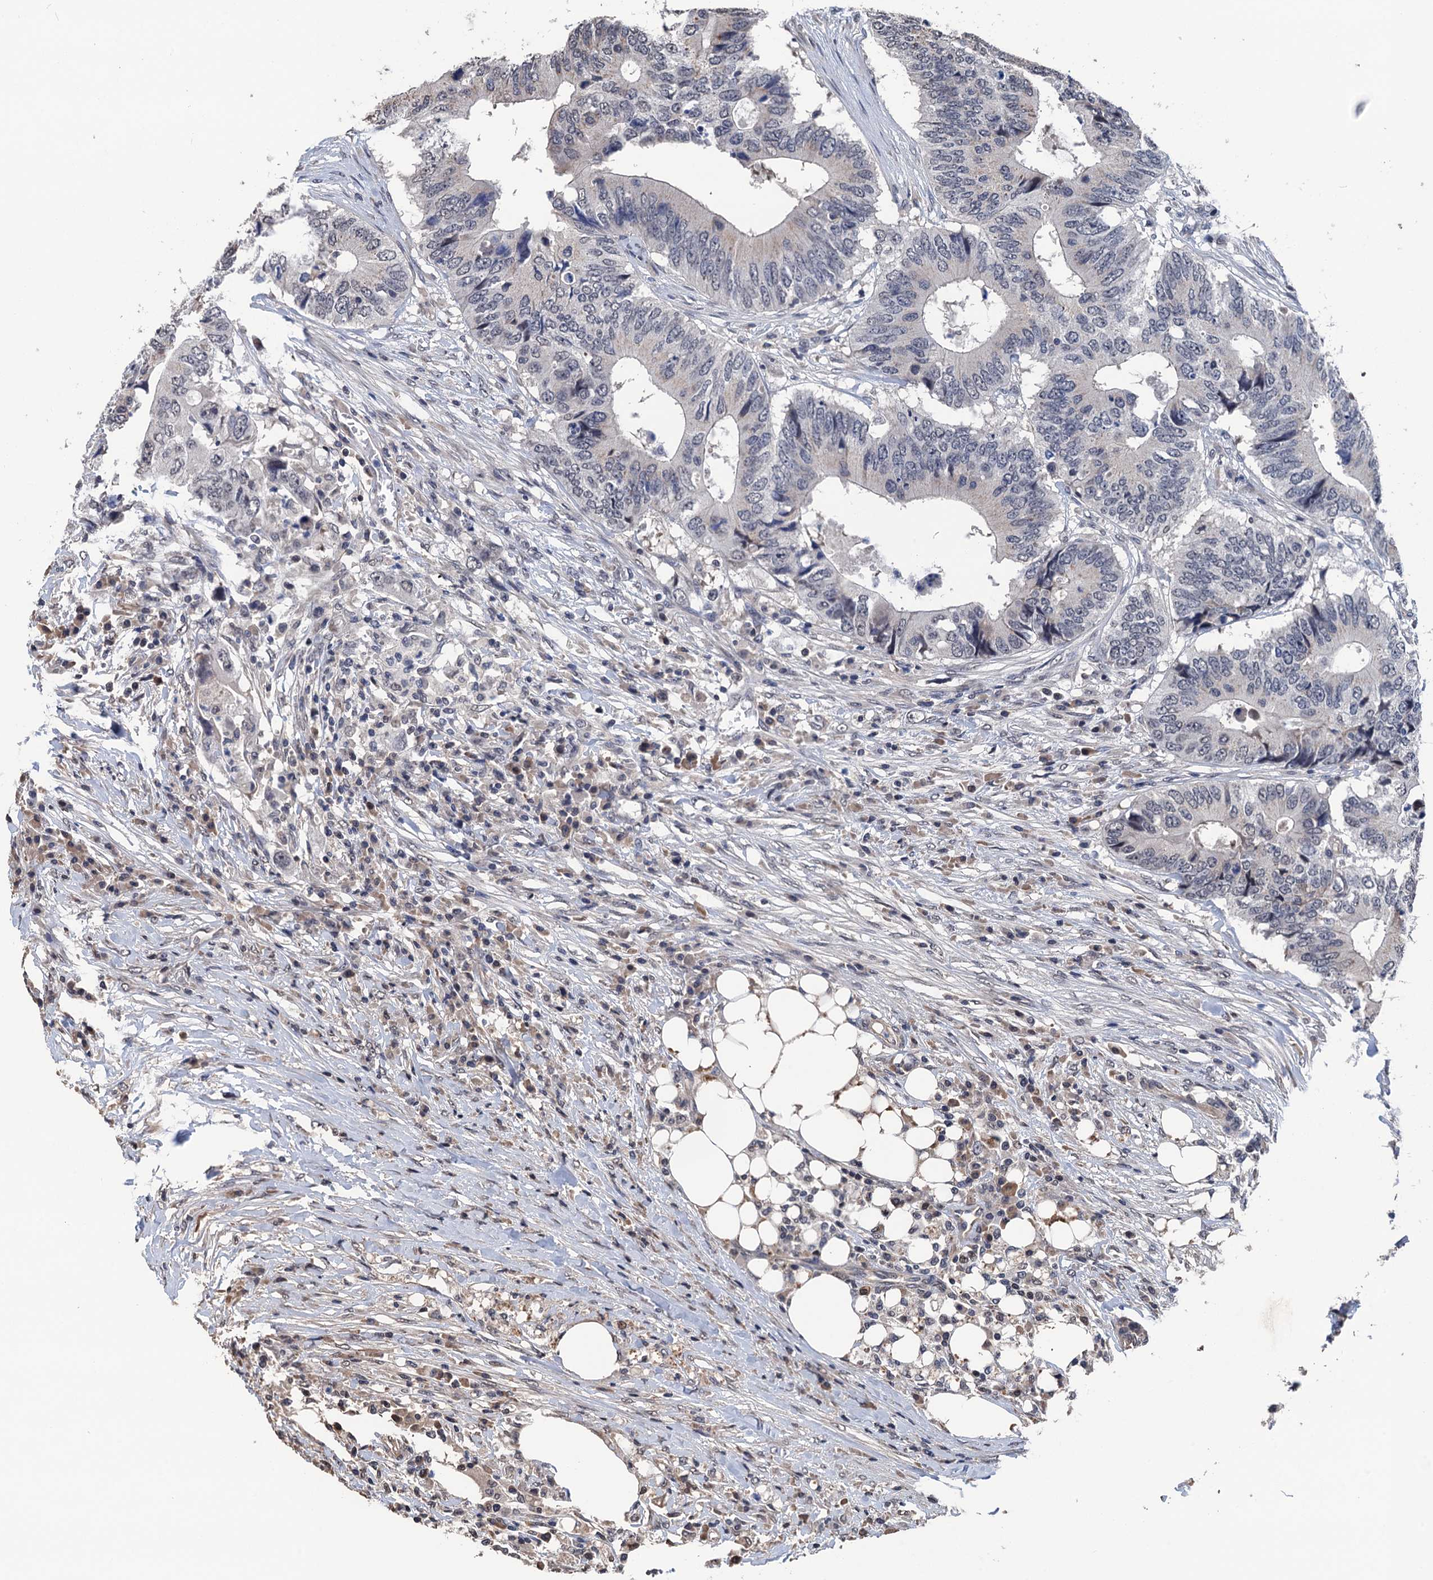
{"staining": {"intensity": "negative", "quantity": "none", "location": "none"}, "tissue": "colorectal cancer", "cell_type": "Tumor cells", "image_type": "cancer", "snomed": [{"axis": "morphology", "description": "Adenocarcinoma, NOS"}, {"axis": "topography", "description": "Colon"}], "caption": "This is an immunohistochemistry (IHC) micrograph of colorectal adenocarcinoma. There is no staining in tumor cells.", "gene": "ART5", "patient": {"sex": "male", "age": 71}}